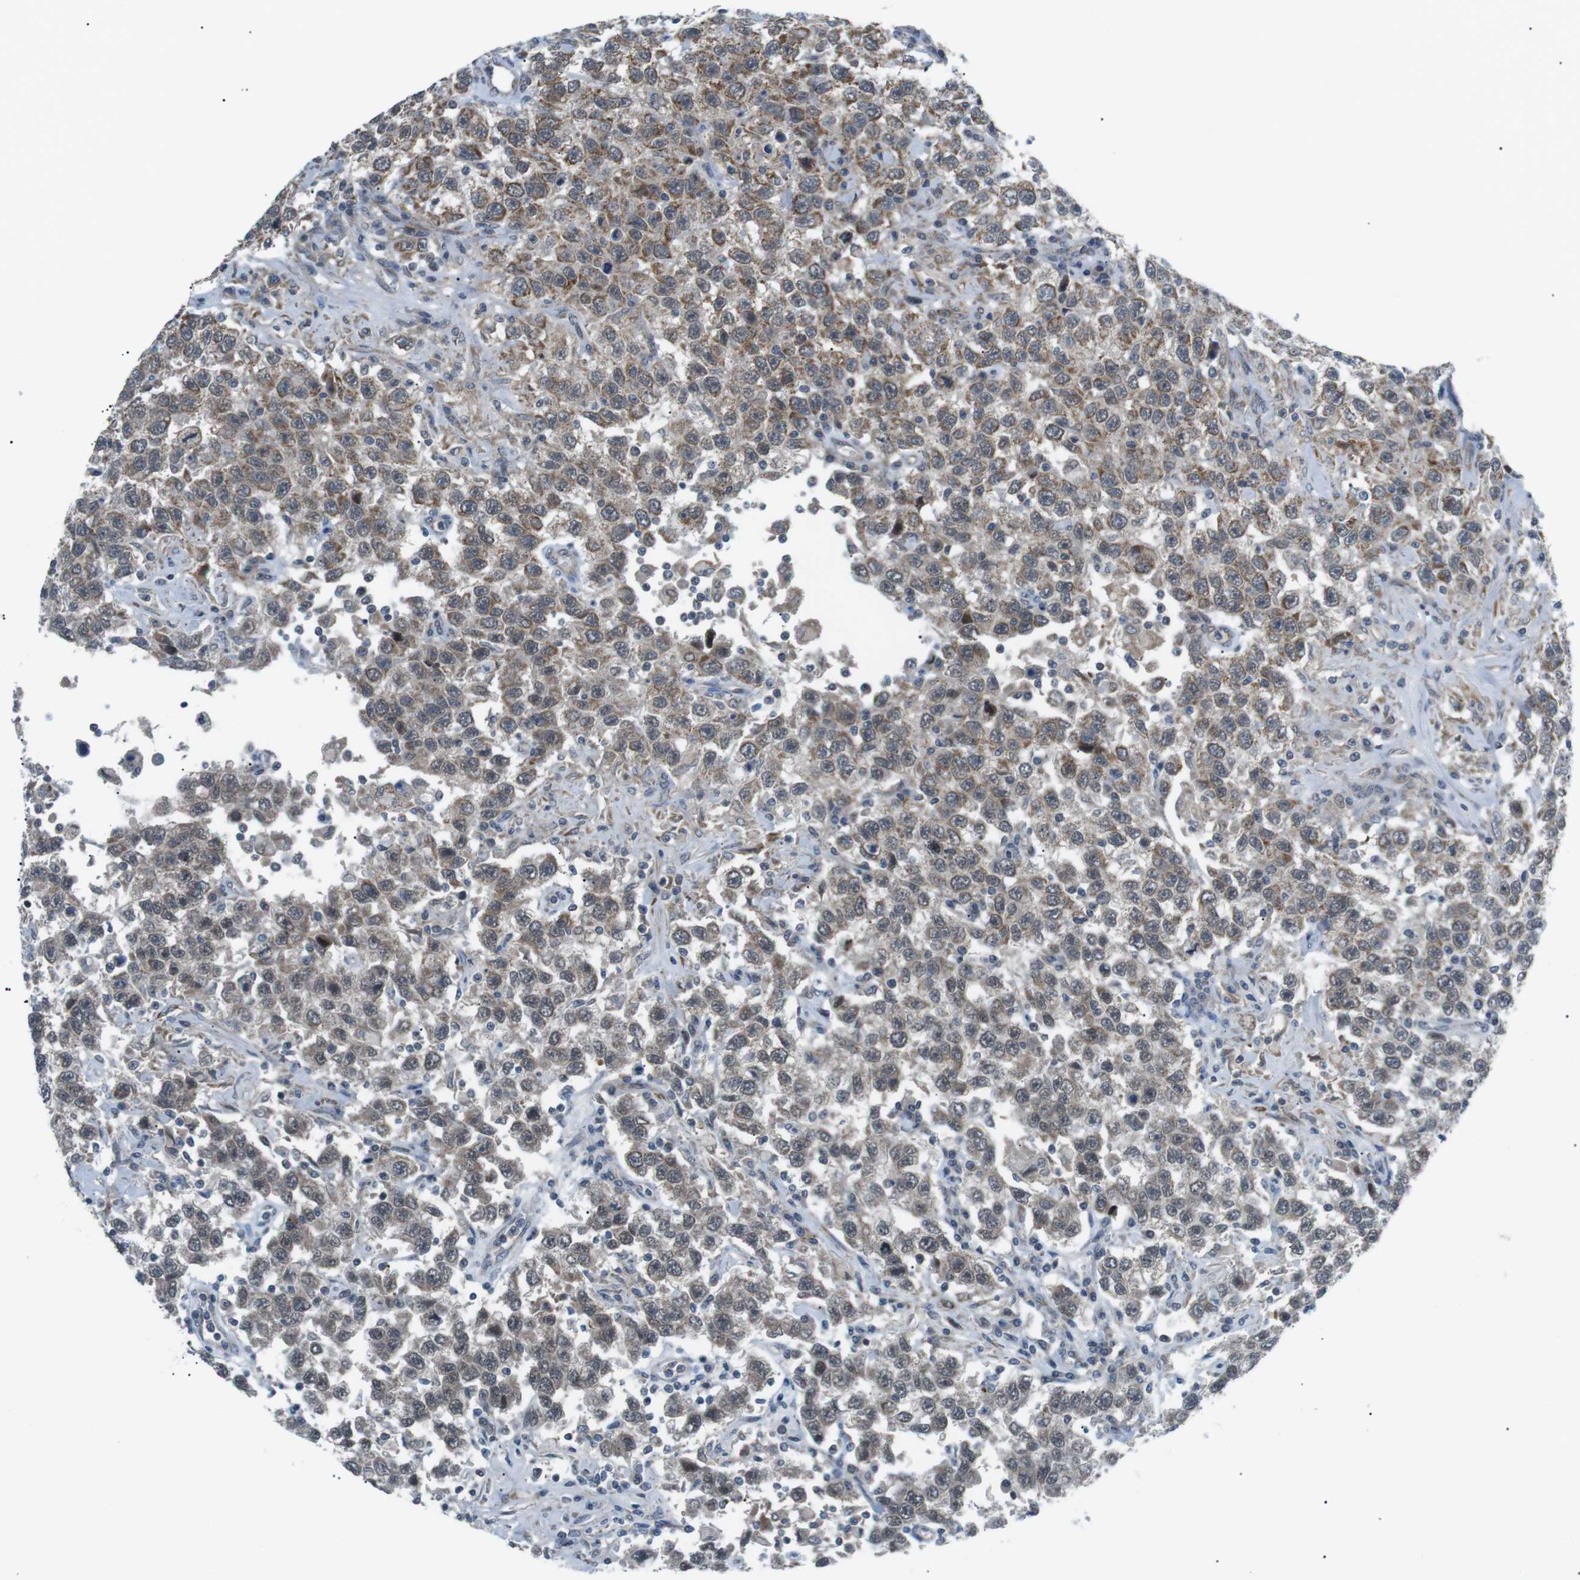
{"staining": {"intensity": "weak", "quantity": ">75%", "location": "cytoplasmic/membranous"}, "tissue": "testis cancer", "cell_type": "Tumor cells", "image_type": "cancer", "snomed": [{"axis": "morphology", "description": "Seminoma, NOS"}, {"axis": "topography", "description": "Testis"}], "caption": "Immunohistochemical staining of human testis cancer (seminoma) displays weak cytoplasmic/membranous protein positivity in about >75% of tumor cells.", "gene": "ARID5B", "patient": {"sex": "male", "age": 41}}